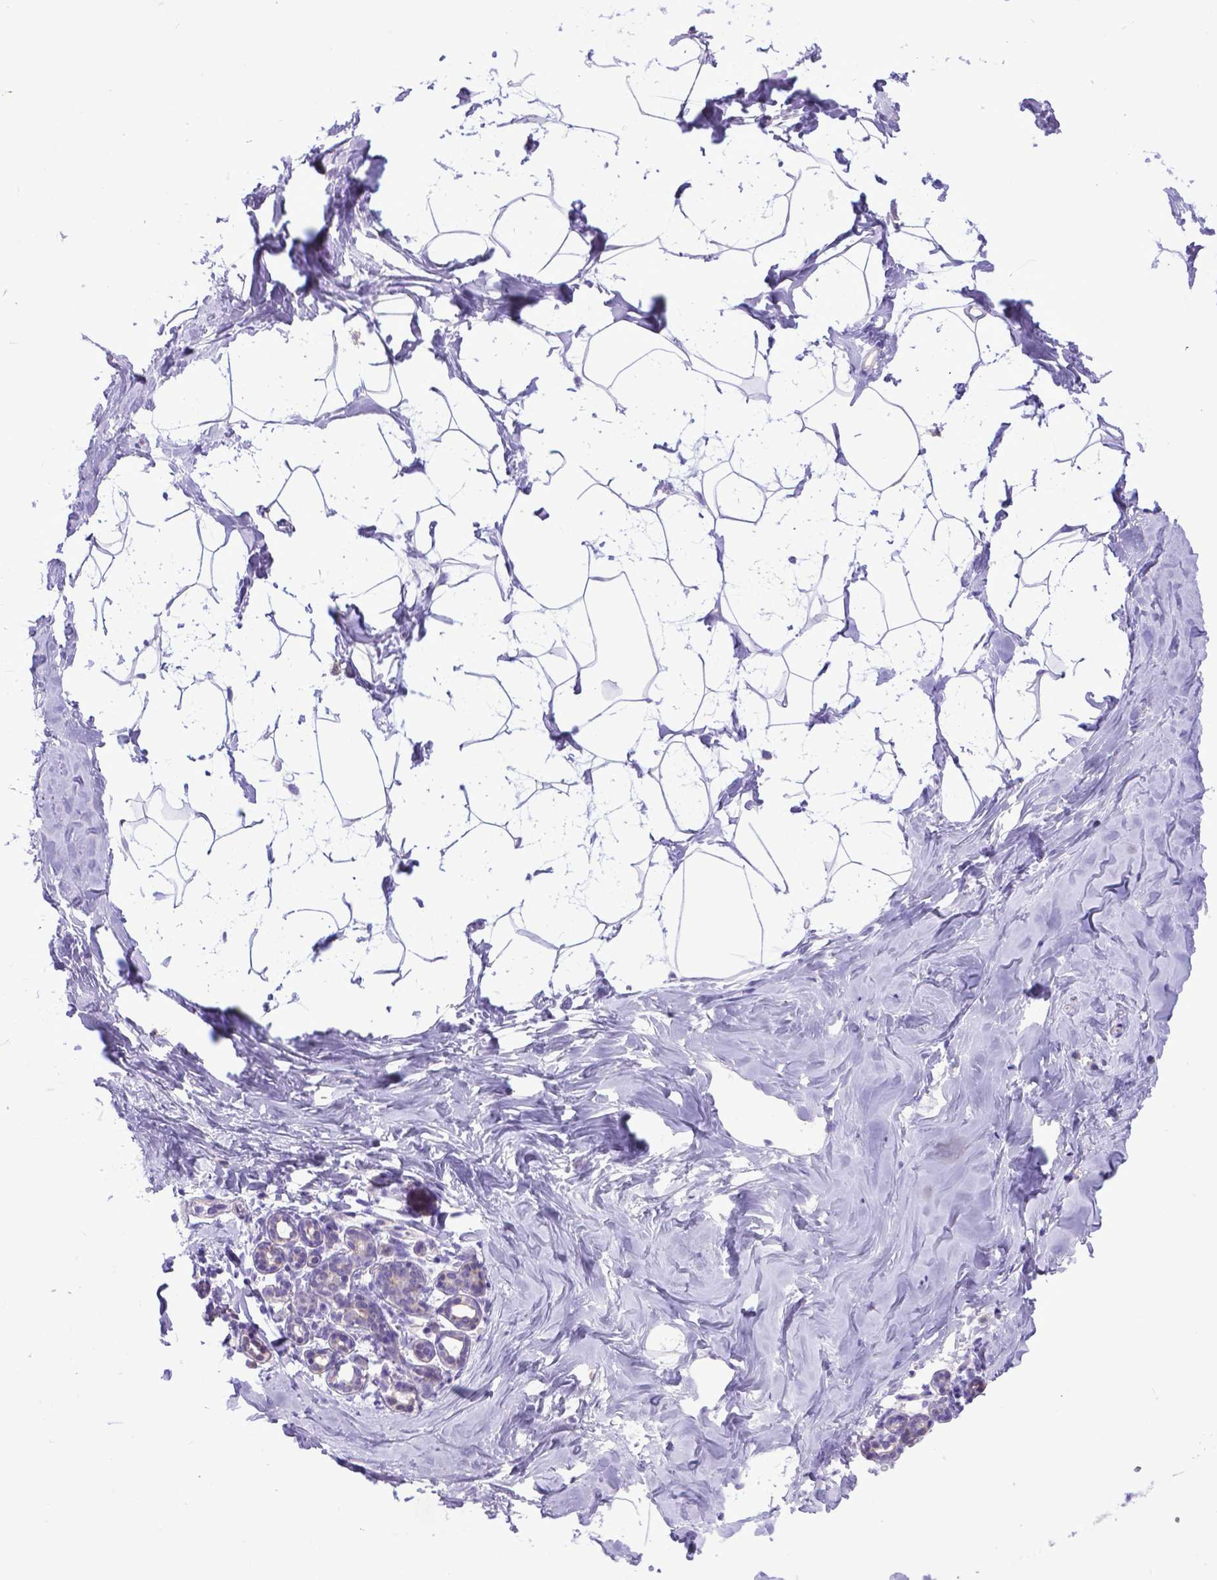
{"staining": {"intensity": "negative", "quantity": "none", "location": "none"}, "tissue": "breast", "cell_type": "Adipocytes", "image_type": "normal", "snomed": [{"axis": "morphology", "description": "Normal tissue, NOS"}, {"axis": "topography", "description": "Breast"}], "caption": "A photomicrograph of human breast is negative for staining in adipocytes. (DAB immunohistochemistry (IHC), high magnification).", "gene": "ADRA2B", "patient": {"sex": "female", "age": 32}}